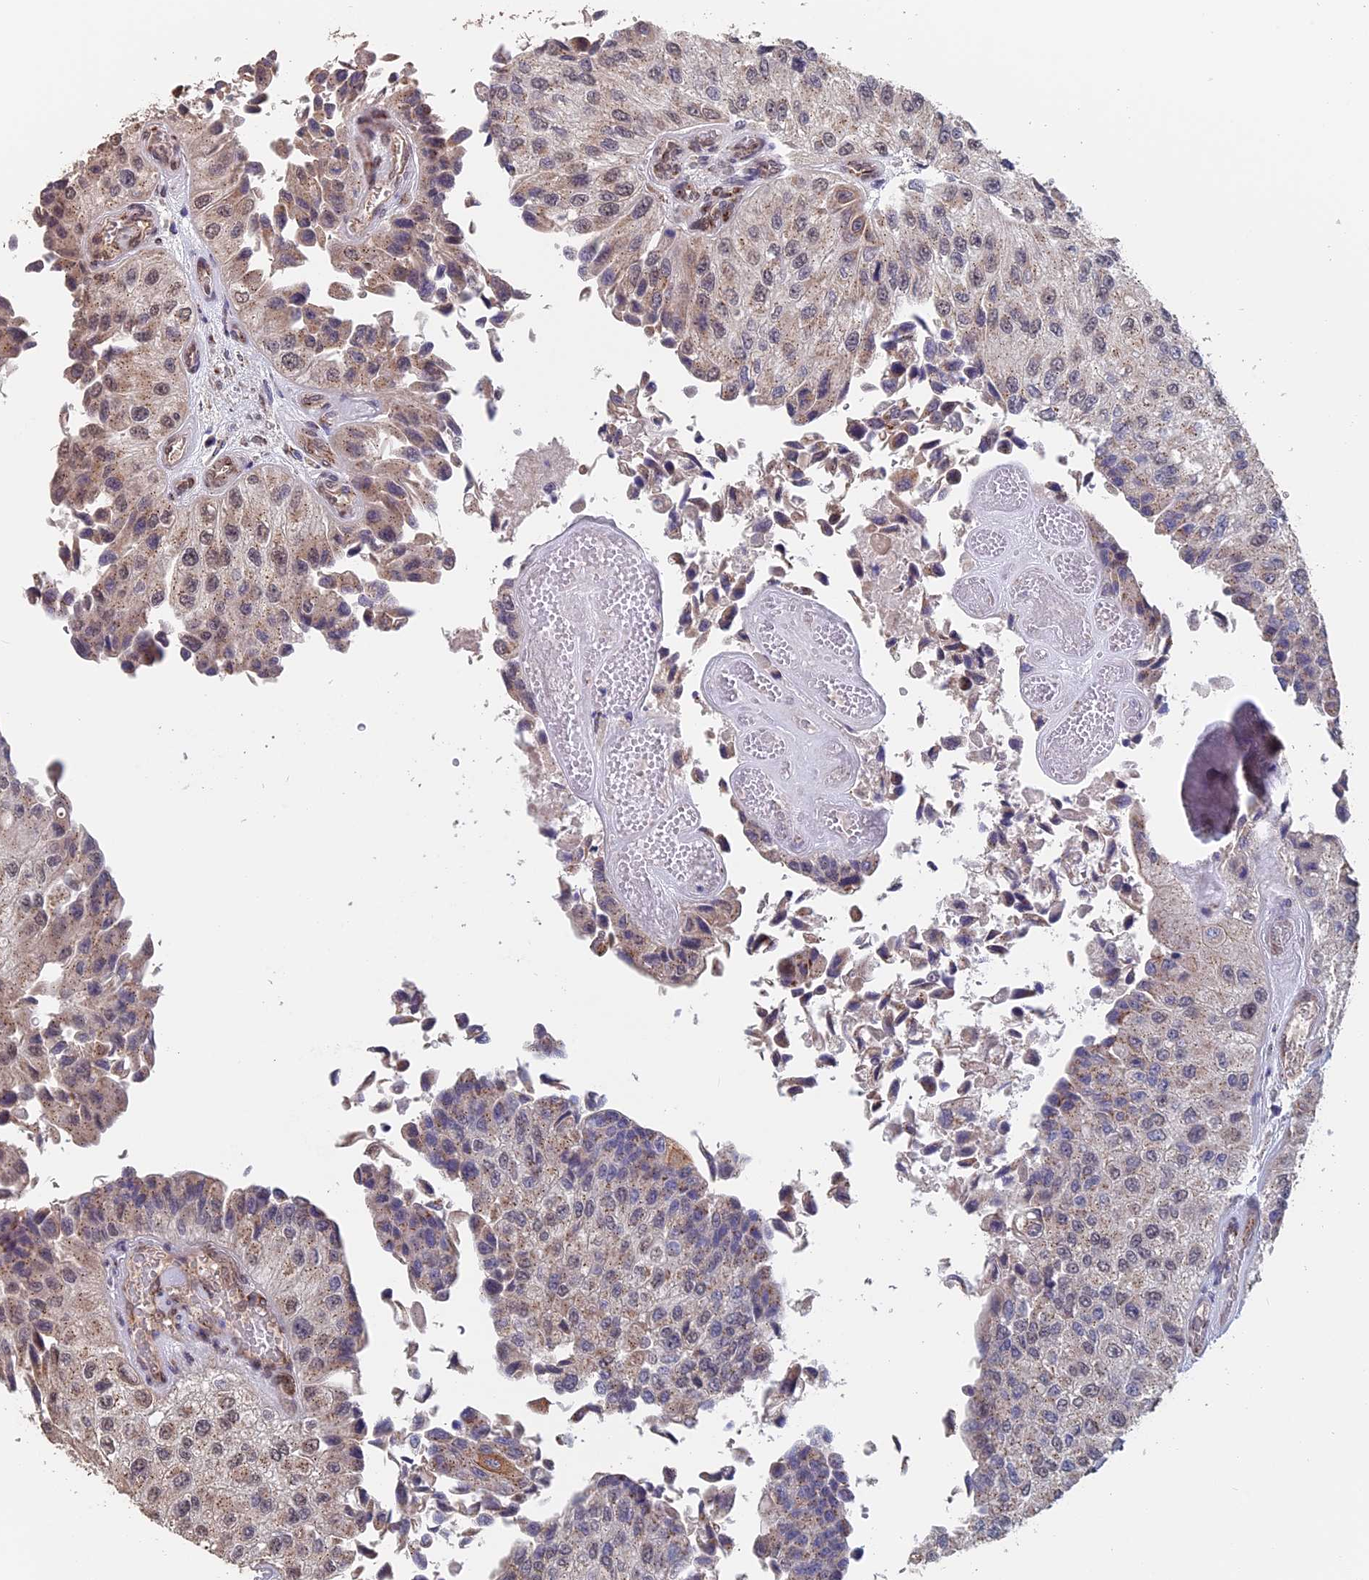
{"staining": {"intensity": "weak", "quantity": ">75%", "location": "cytoplasmic/membranous,nuclear"}, "tissue": "urothelial cancer", "cell_type": "Tumor cells", "image_type": "cancer", "snomed": [{"axis": "morphology", "description": "Urothelial carcinoma, High grade"}, {"axis": "topography", "description": "Kidney"}, {"axis": "topography", "description": "Urinary bladder"}], "caption": "High-magnification brightfield microscopy of high-grade urothelial carcinoma stained with DAB (3,3'-diaminobenzidine) (brown) and counterstained with hematoxylin (blue). tumor cells exhibit weak cytoplasmic/membranous and nuclear expression is seen in about>75% of cells.", "gene": "PIGQ", "patient": {"sex": "male", "age": 77}}